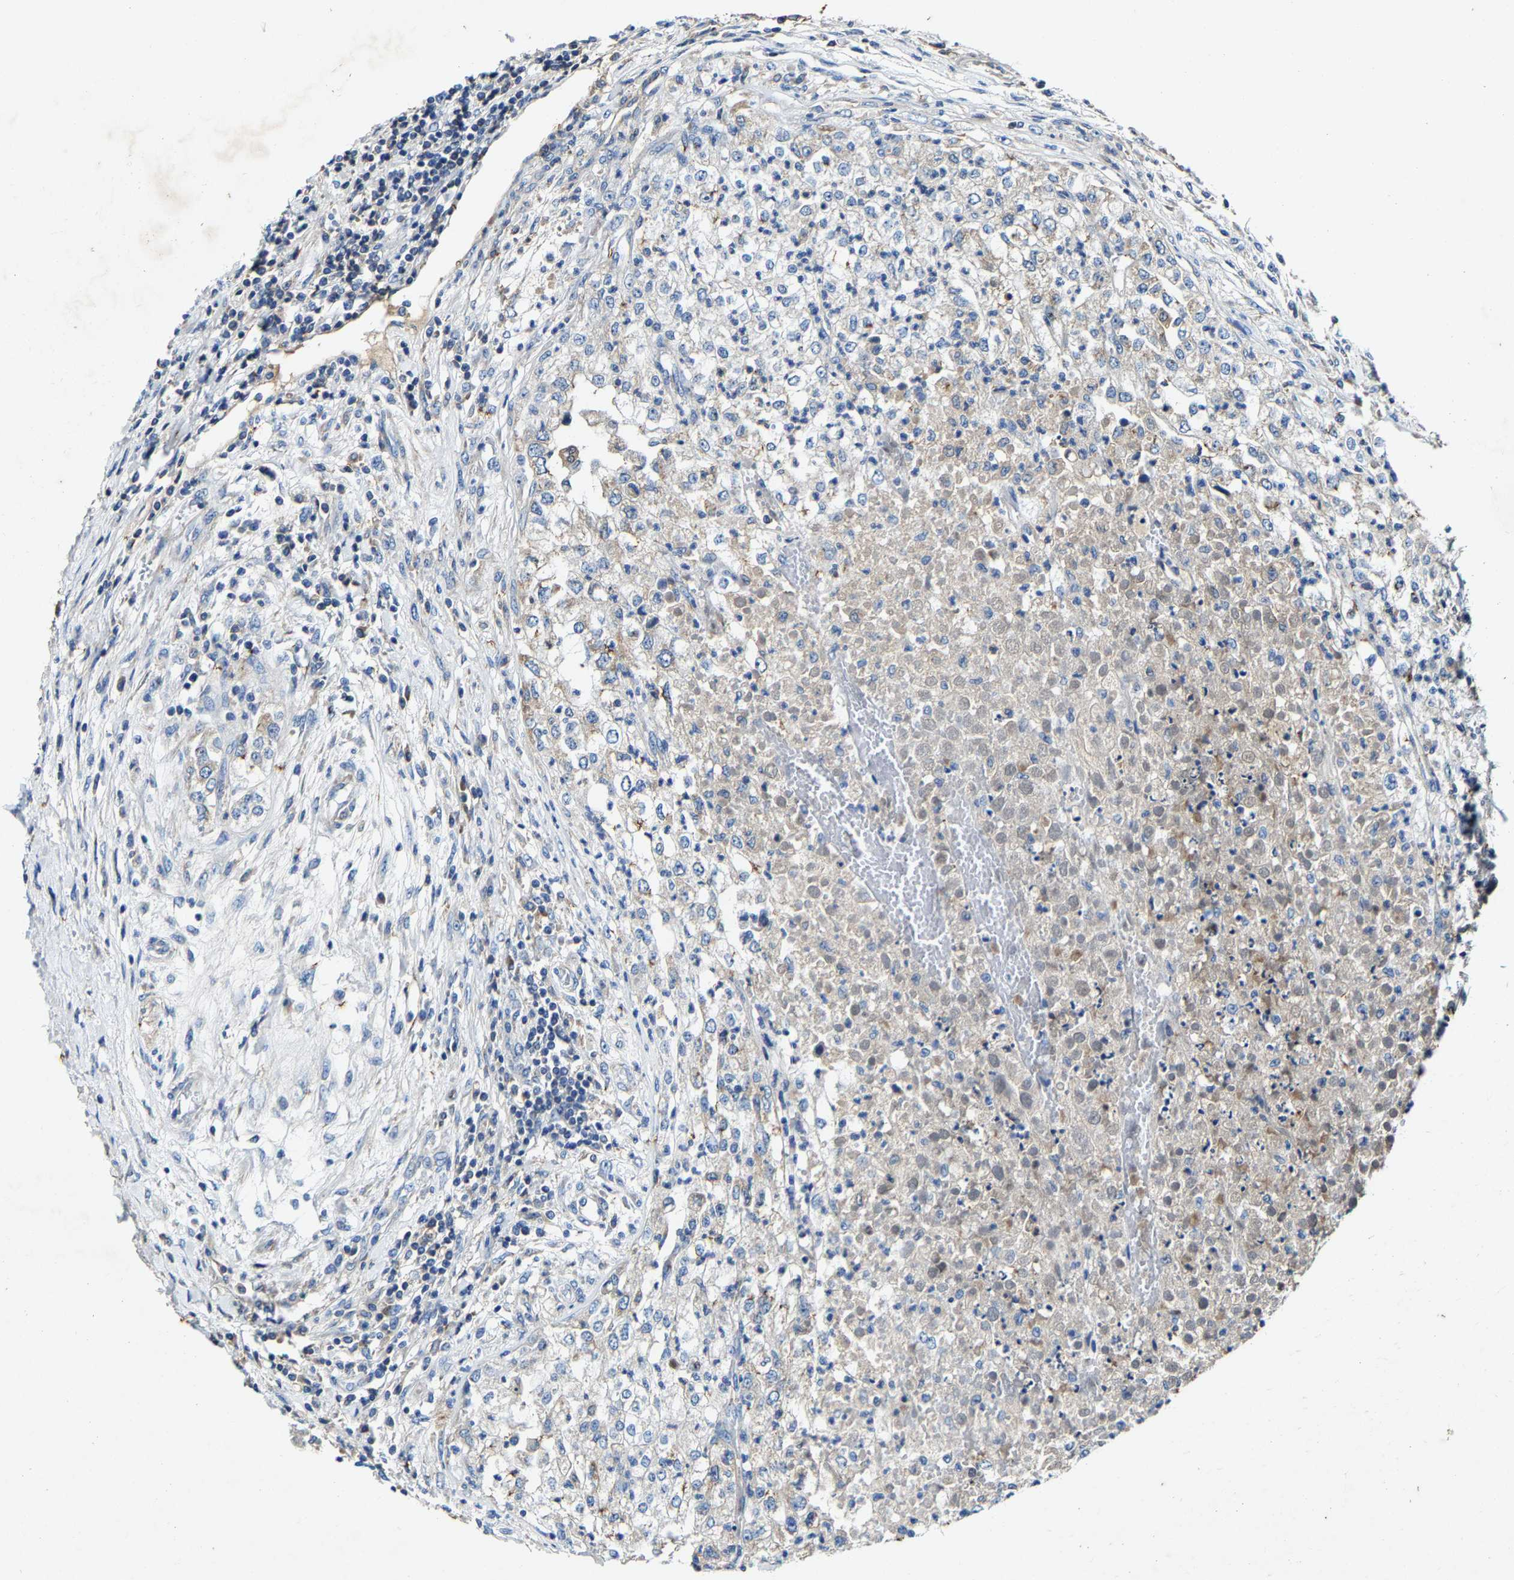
{"staining": {"intensity": "negative", "quantity": "none", "location": "none"}, "tissue": "renal cancer", "cell_type": "Tumor cells", "image_type": "cancer", "snomed": [{"axis": "morphology", "description": "Adenocarcinoma, NOS"}, {"axis": "topography", "description": "Kidney"}], "caption": "A histopathology image of human renal adenocarcinoma is negative for staining in tumor cells.", "gene": "SLC25A25", "patient": {"sex": "female", "age": 54}}